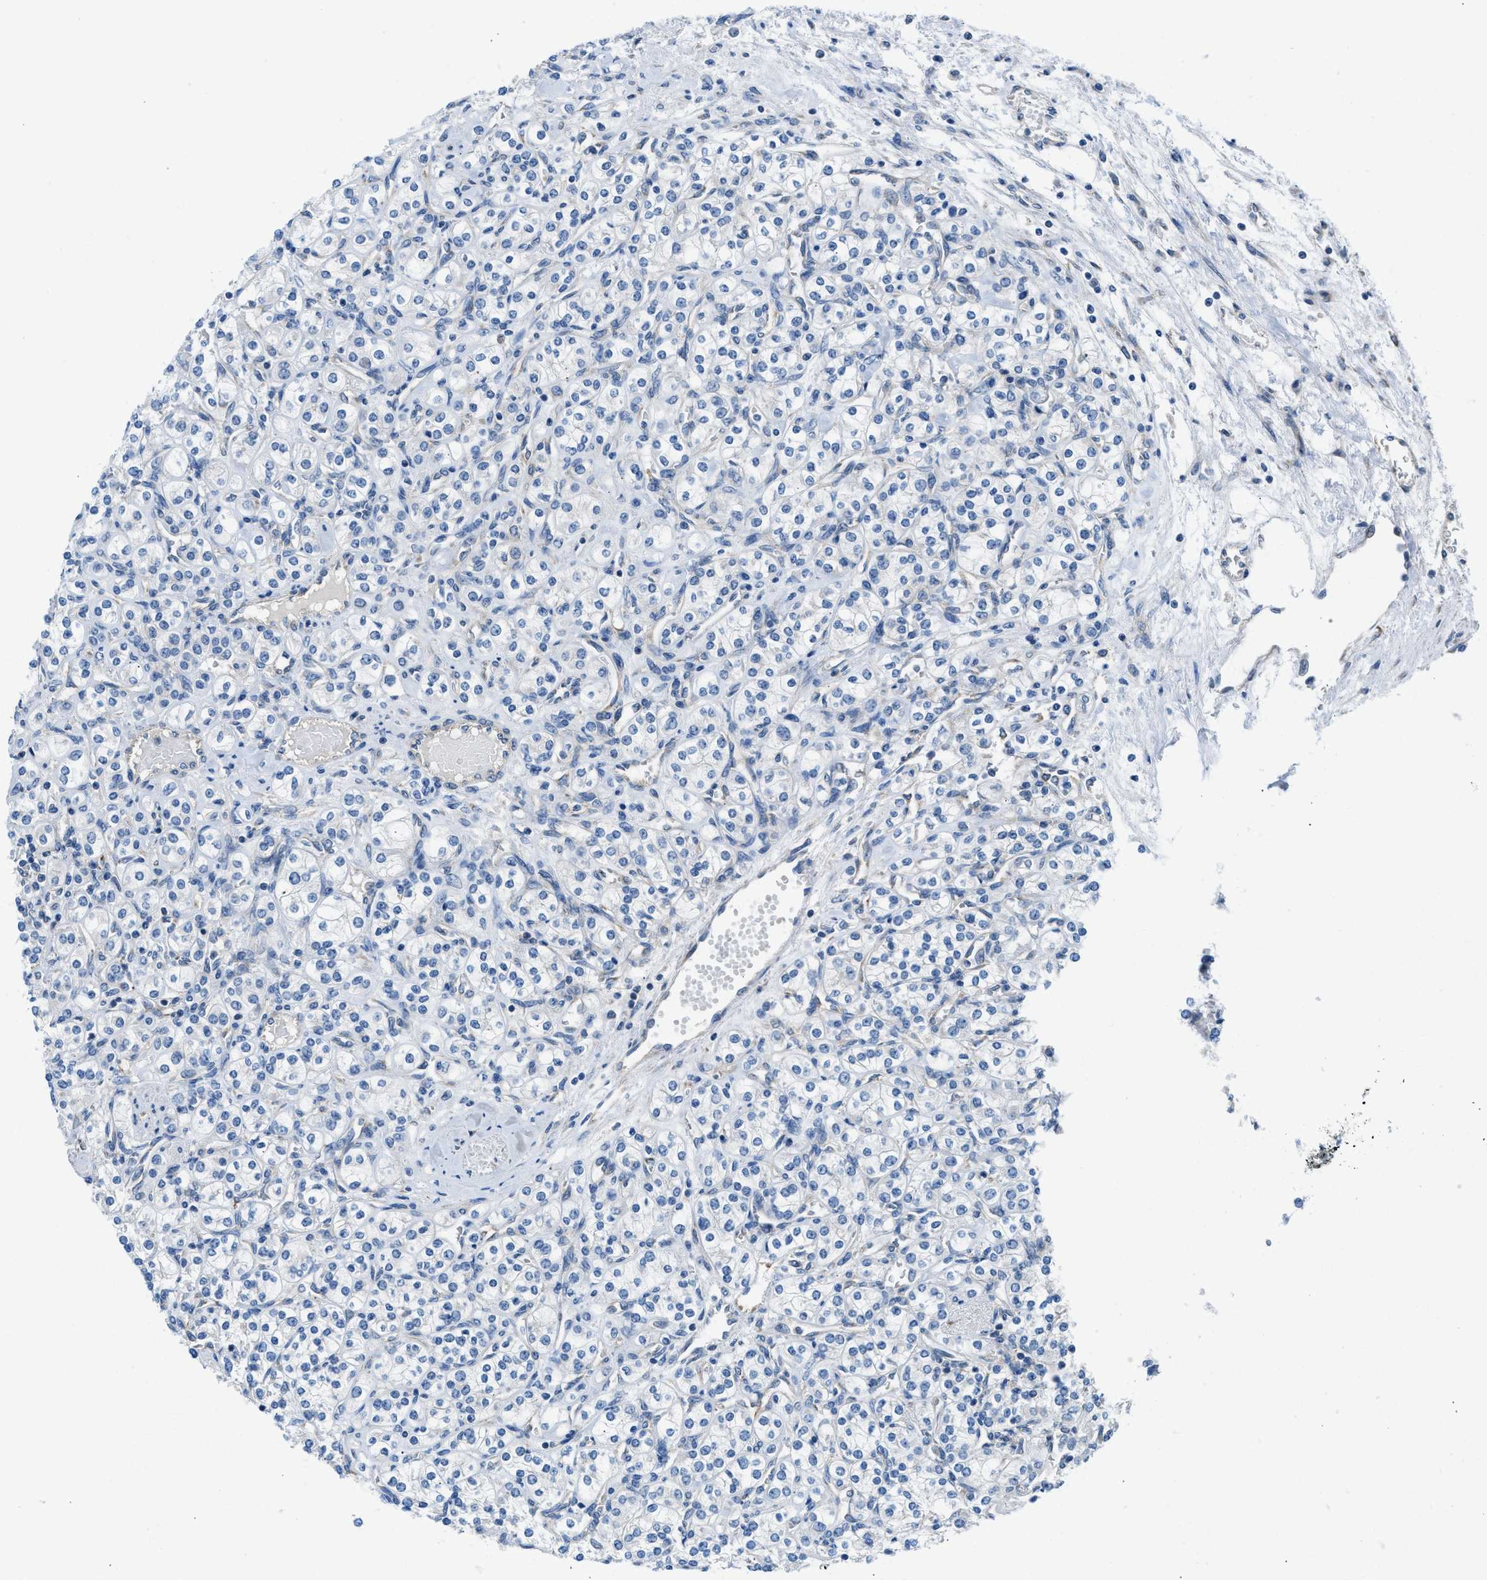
{"staining": {"intensity": "negative", "quantity": "none", "location": "none"}, "tissue": "renal cancer", "cell_type": "Tumor cells", "image_type": "cancer", "snomed": [{"axis": "morphology", "description": "Adenocarcinoma, NOS"}, {"axis": "topography", "description": "Kidney"}], "caption": "Immunohistochemistry image of neoplastic tissue: renal adenocarcinoma stained with DAB (3,3'-diaminobenzidine) exhibits no significant protein staining in tumor cells. Brightfield microscopy of immunohistochemistry stained with DAB (brown) and hematoxylin (blue), captured at high magnification.", "gene": "BNC2", "patient": {"sex": "male", "age": 77}}